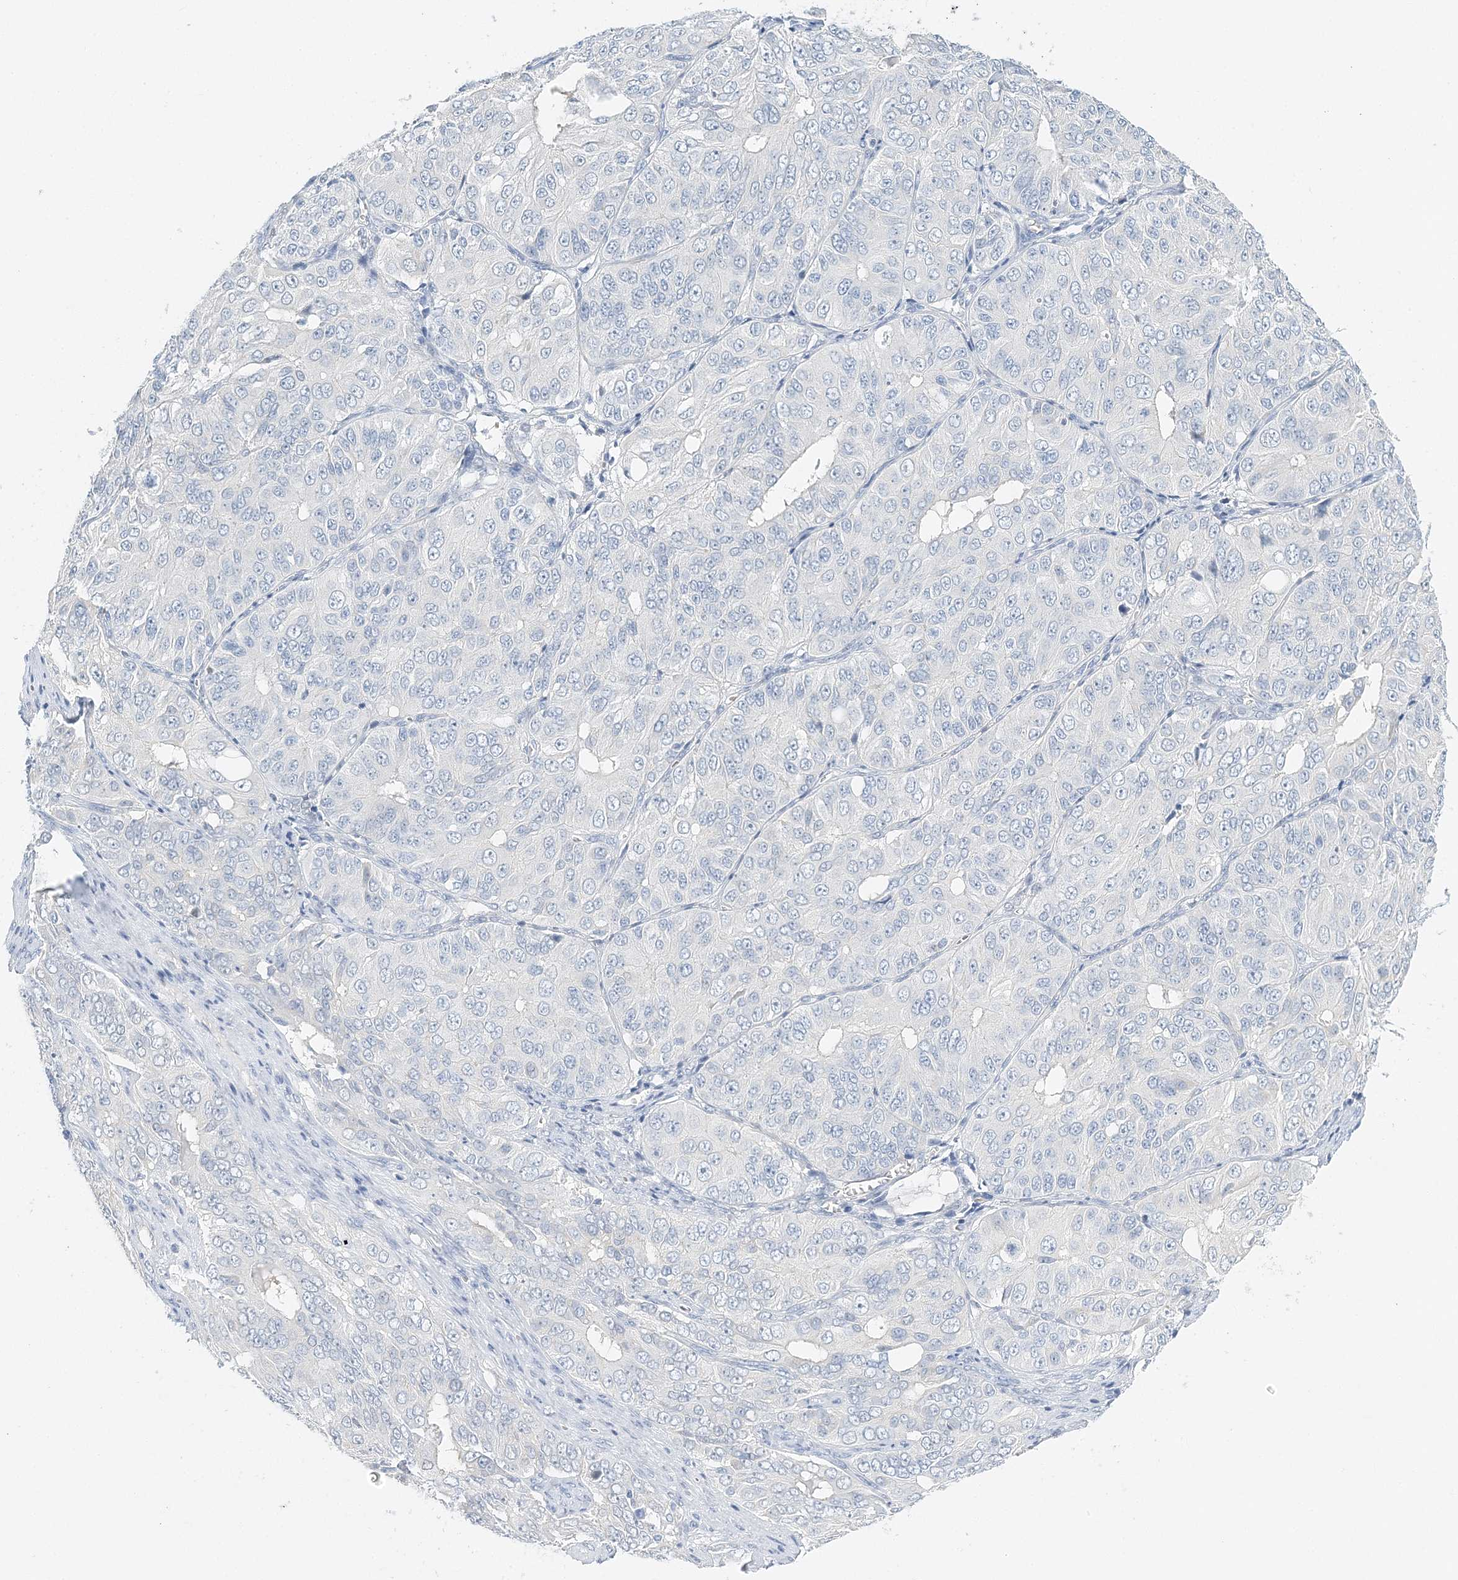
{"staining": {"intensity": "negative", "quantity": "none", "location": "none"}, "tissue": "ovarian cancer", "cell_type": "Tumor cells", "image_type": "cancer", "snomed": [{"axis": "morphology", "description": "Carcinoma, endometroid"}, {"axis": "topography", "description": "Ovary"}], "caption": "IHC micrograph of neoplastic tissue: human endometroid carcinoma (ovarian) stained with DAB displays no significant protein expression in tumor cells.", "gene": "VILL", "patient": {"sex": "female", "age": 51}}